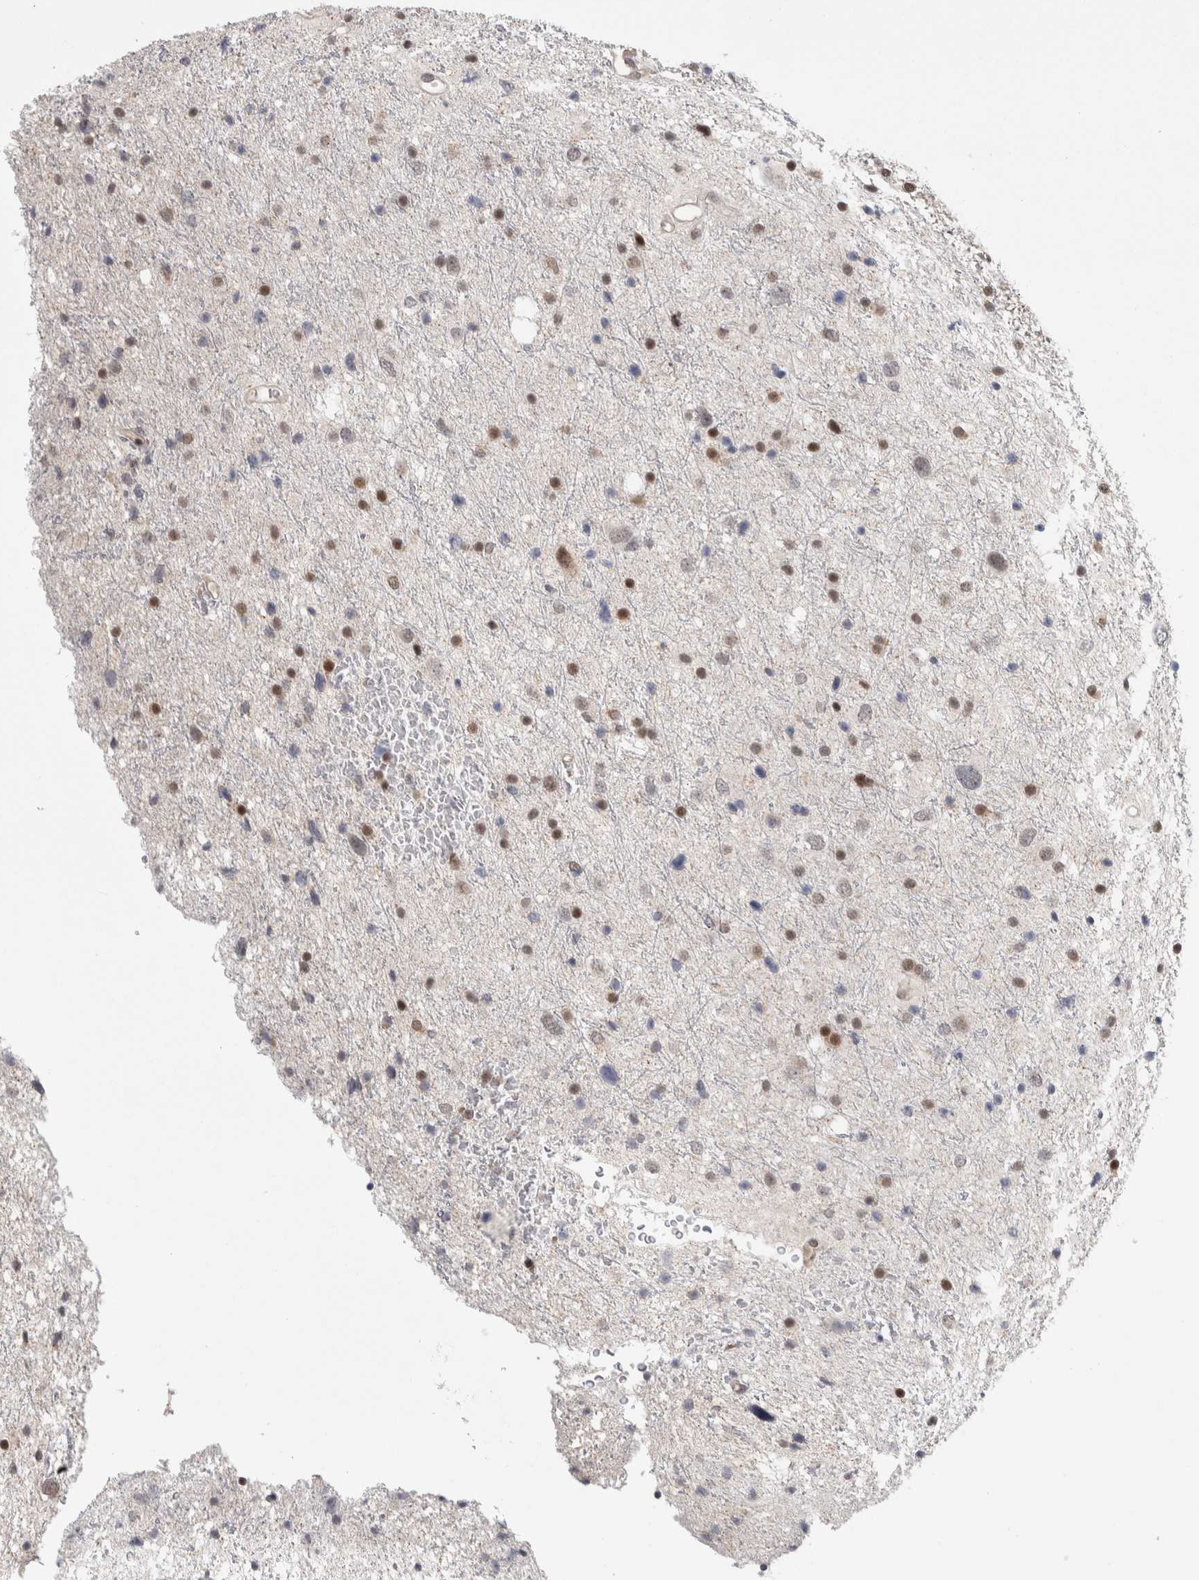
{"staining": {"intensity": "moderate", "quantity": "25%-75%", "location": "nuclear"}, "tissue": "glioma", "cell_type": "Tumor cells", "image_type": "cancer", "snomed": [{"axis": "morphology", "description": "Glioma, malignant, Low grade"}, {"axis": "topography", "description": "Brain"}], "caption": "Malignant glioma (low-grade) stained for a protein demonstrates moderate nuclear positivity in tumor cells.", "gene": "ZNF592", "patient": {"sex": "female", "age": 37}}